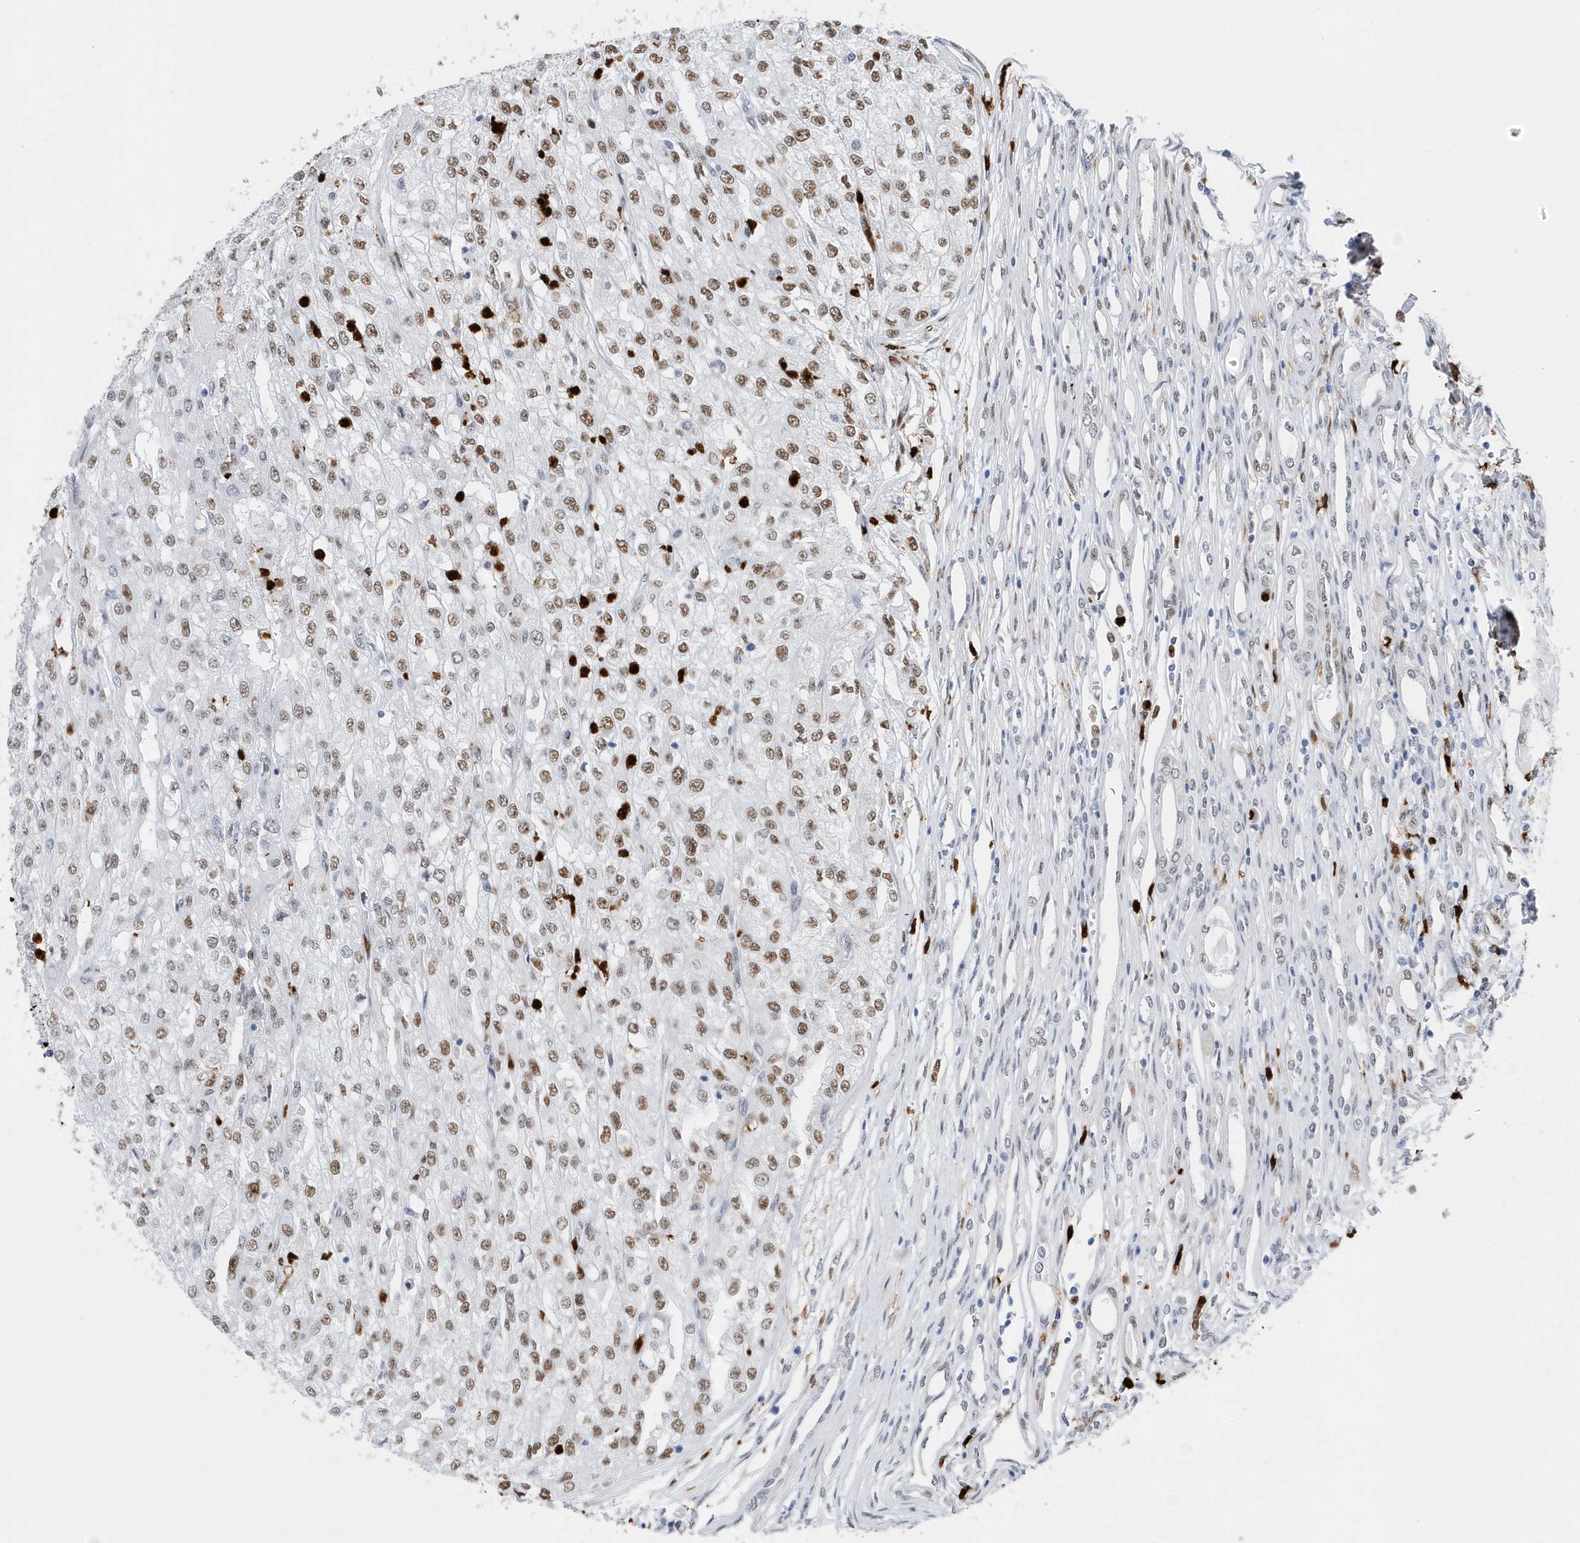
{"staining": {"intensity": "moderate", "quantity": ">75%", "location": "nuclear"}, "tissue": "renal cancer", "cell_type": "Tumor cells", "image_type": "cancer", "snomed": [{"axis": "morphology", "description": "Adenocarcinoma, NOS"}, {"axis": "topography", "description": "Kidney"}], "caption": "DAB (3,3'-diaminobenzidine) immunohistochemical staining of human adenocarcinoma (renal) exhibits moderate nuclear protein positivity in approximately >75% of tumor cells. The protein is shown in brown color, while the nuclei are stained blue.", "gene": "RPP30", "patient": {"sex": "female", "age": 54}}